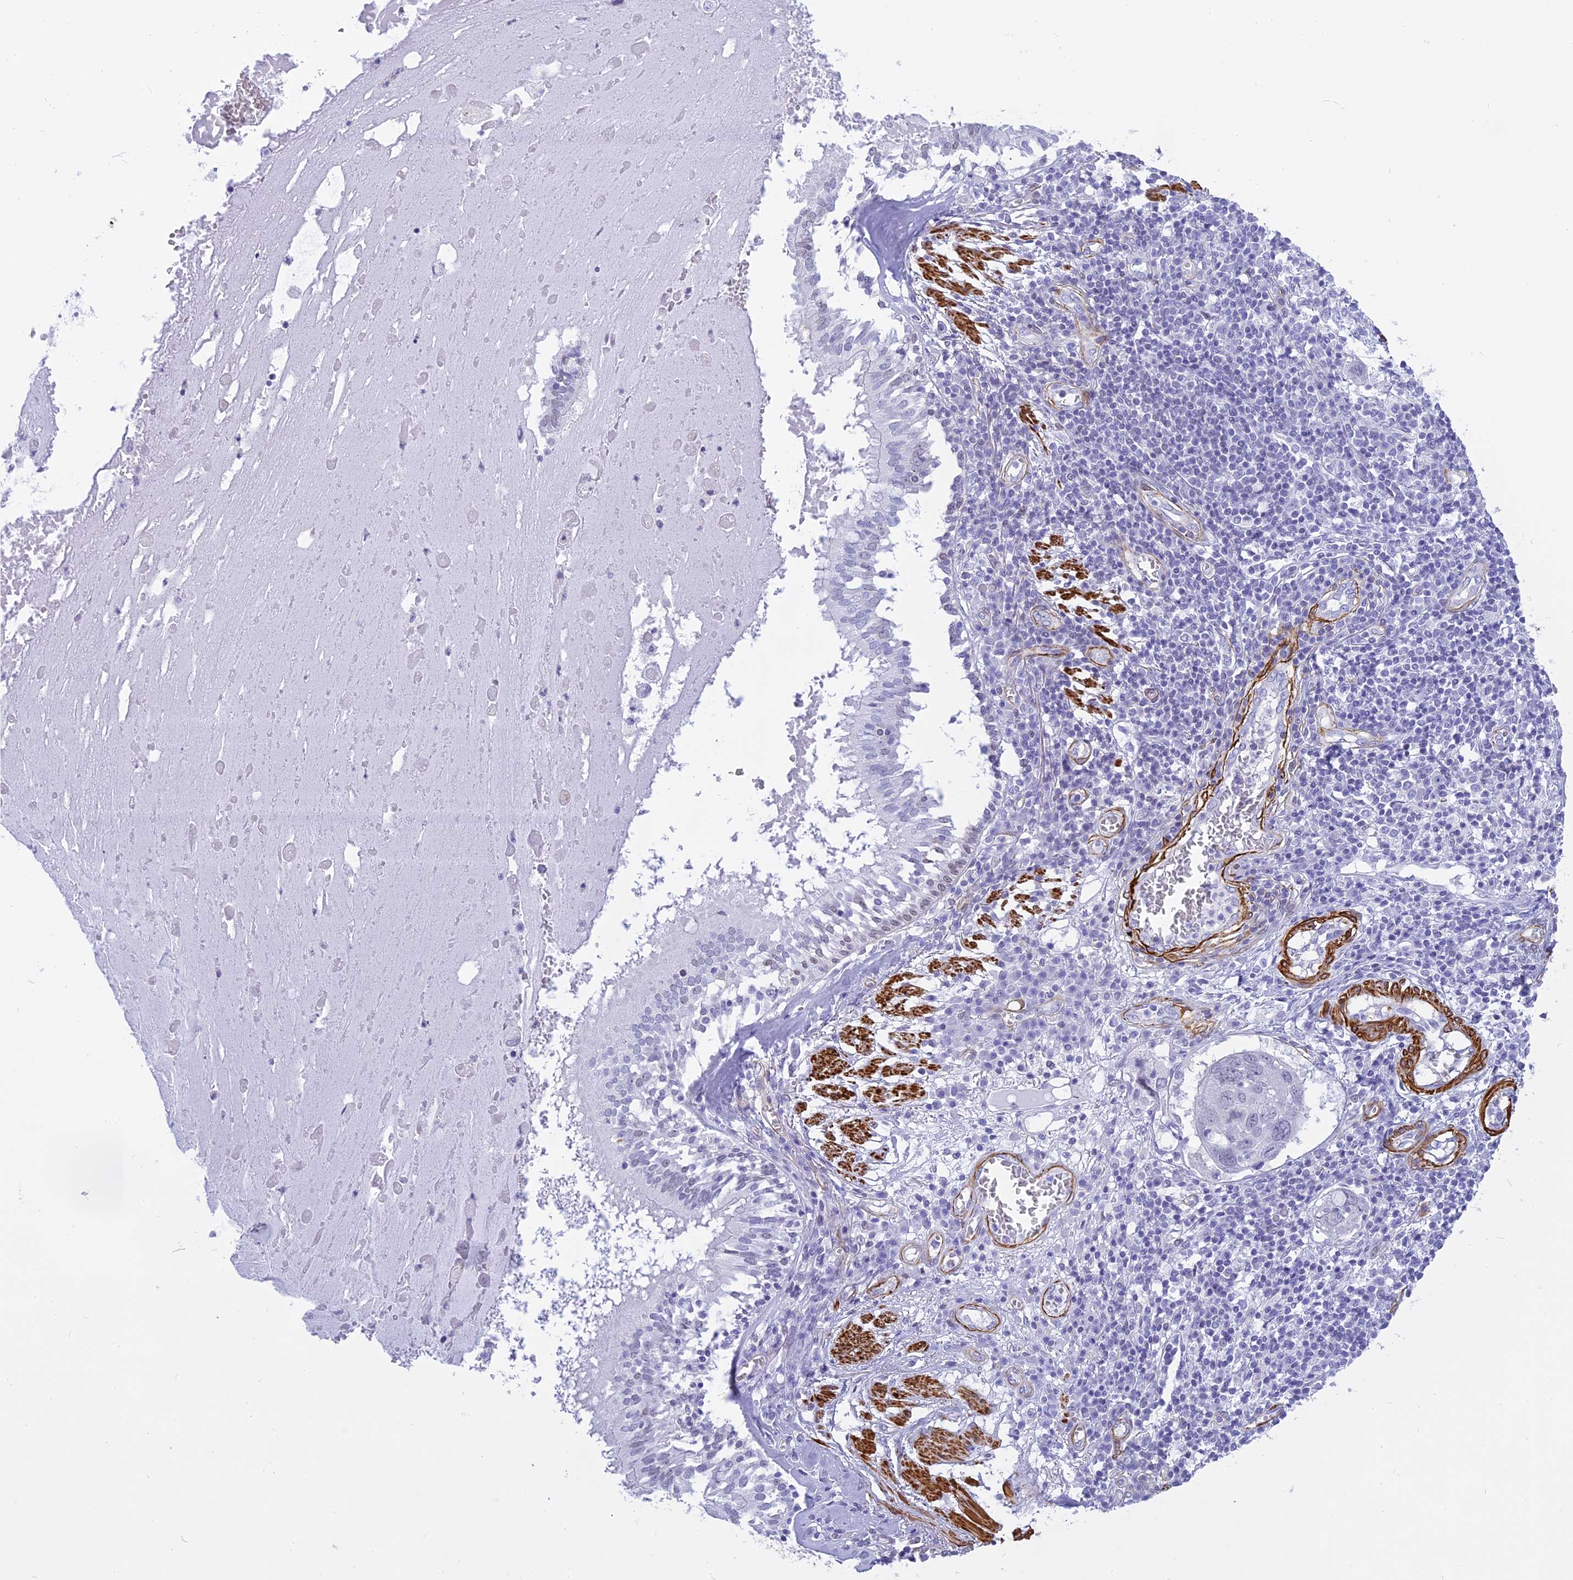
{"staining": {"intensity": "negative", "quantity": "none", "location": "none"}, "tissue": "lung cancer", "cell_type": "Tumor cells", "image_type": "cancer", "snomed": [{"axis": "morphology", "description": "Squamous cell carcinoma, NOS"}, {"axis": "topography", "description": "Lung"}], "caption": "Immunohistochemistry (IHC) of lung cancer (squamous cell carcinoma) reveals no staining in tumor cells. (DAB IHC, high magnification).", "gene": "CENPV", "patient": {"sex": "male", "age": 65}}